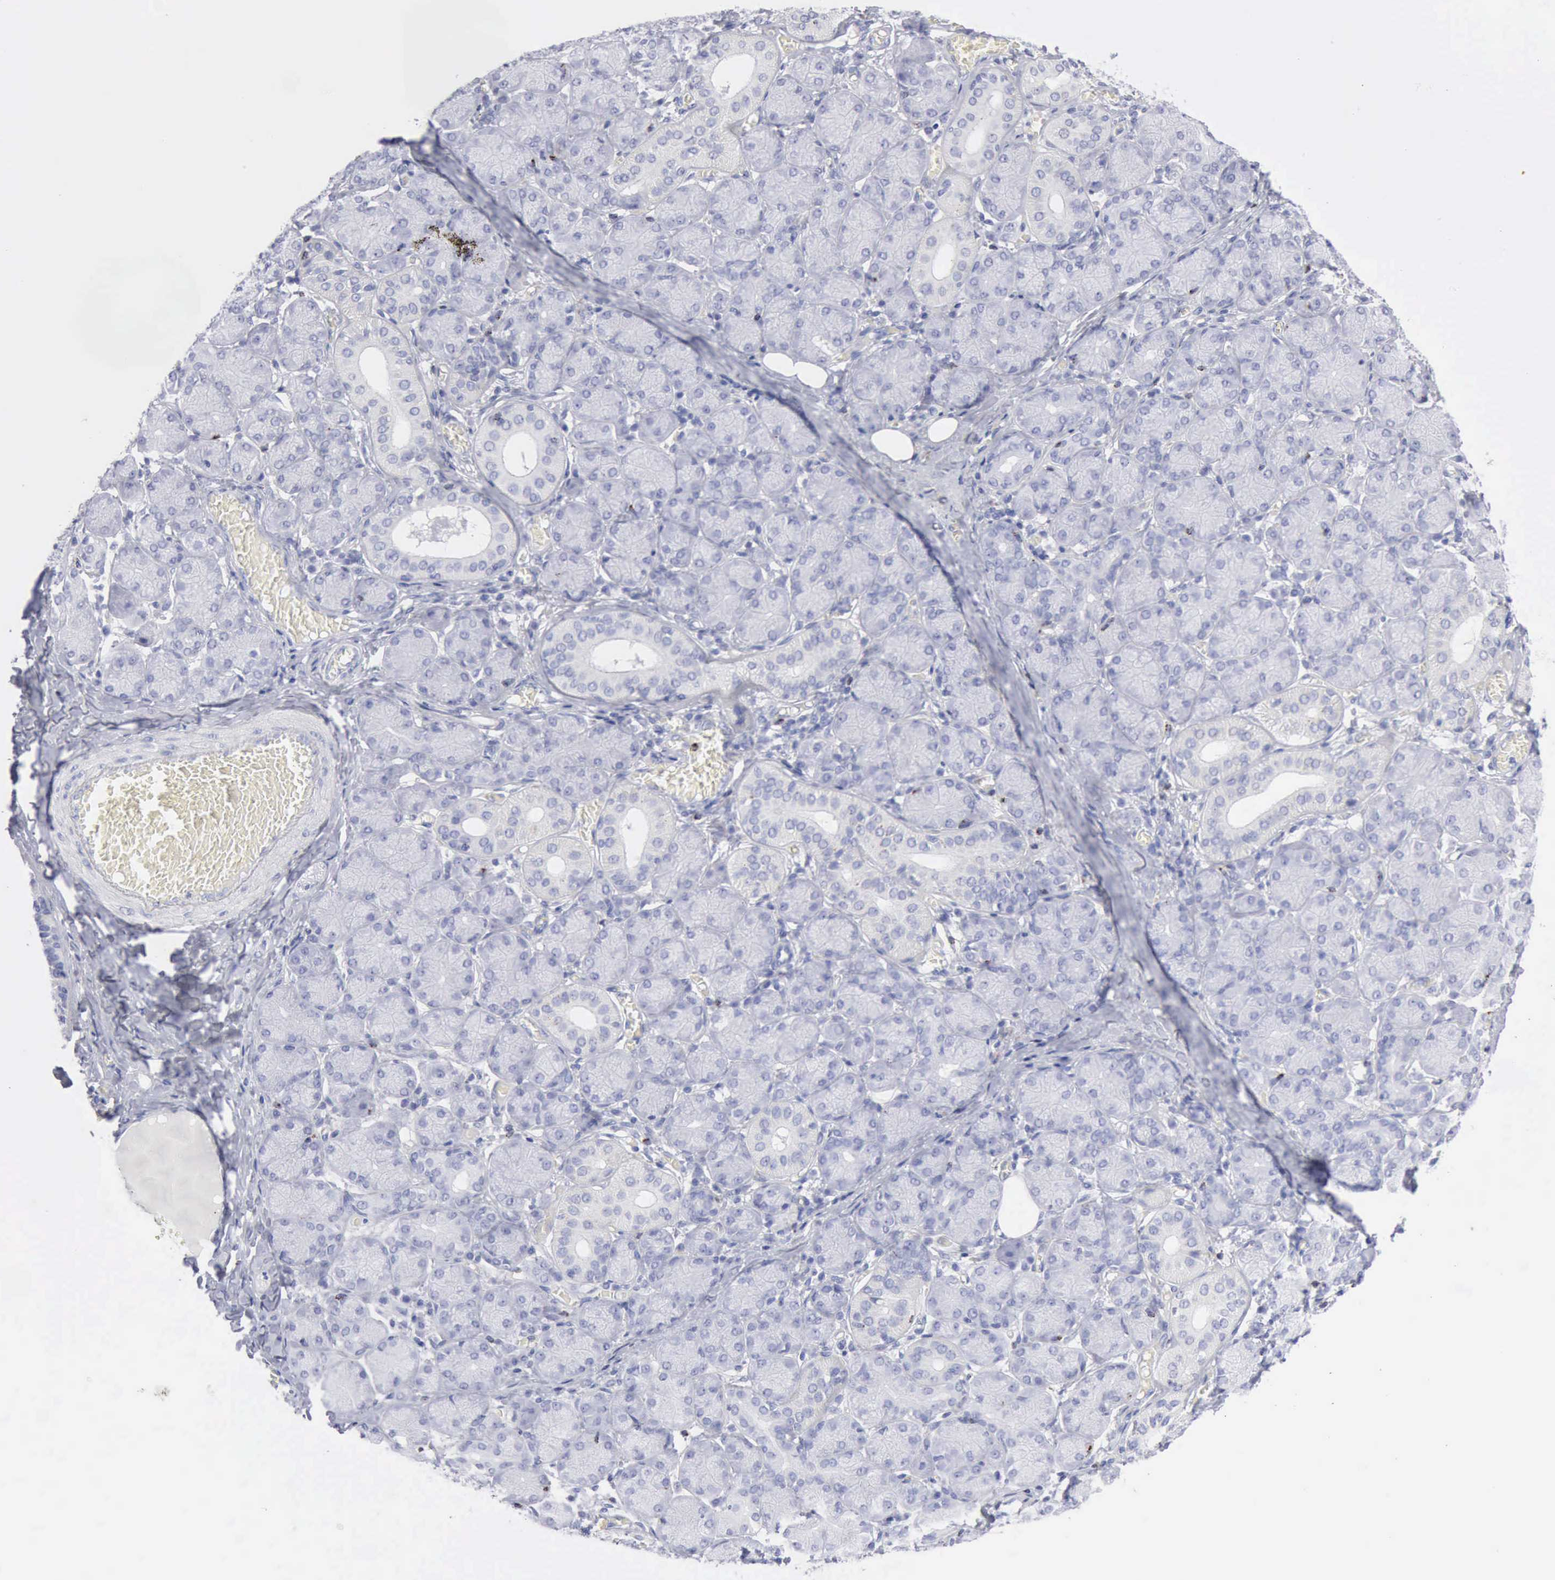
{"staining": {"intensity": "negative", "quantity": "none", "location": "none"}, "tissue": "salivary gland", "cell_type": "Glandular cells", "image_type": "normal", "snomed": [{"axis": "morphology", "description": "Normal tissue, NOS"}, {"axis": "topography", "description": "Salivary gland"}], "caption": "High magnification brightfield microscopy of normal salivary gland stained with DAB (brown) and counterstained with hematoxylin (blue): glandular cells show no significant staining.", "gene": "GZMB", "patient": {"sex": "female", "age": 24}}